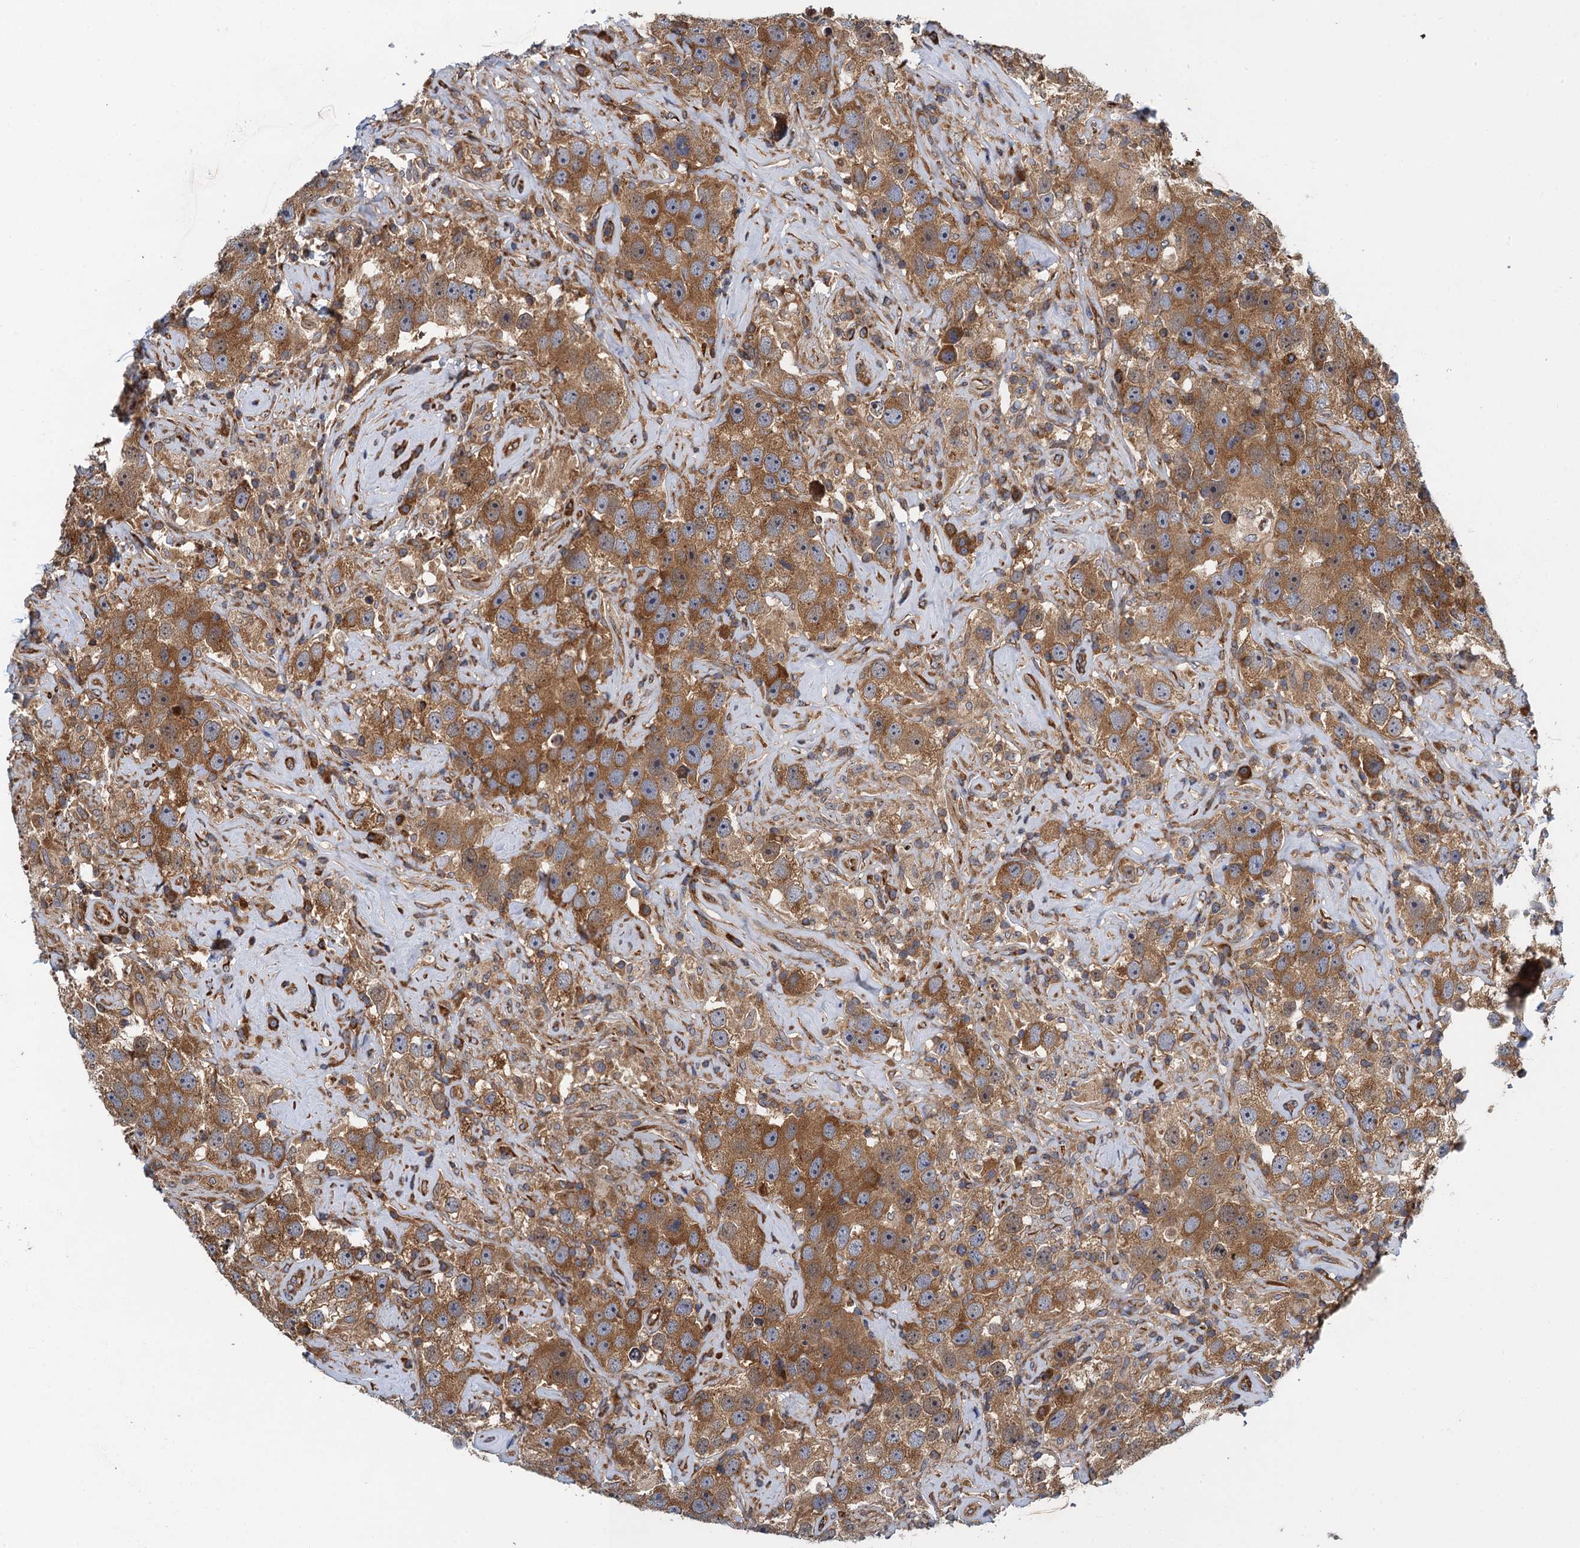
{"staining": {"intensity": "moderate", "quantity": ">75%", "location": "cytoplasmic/membranous"}, "tissue": "testis cancer", "cell_type": "Tumor cells", "image_type": "cancer", "snomed": [{"axis": "morphology", "description": "Seminoma, NOS"}, {"axis": "topography", "description": "Testis"}], "caption": "There is medium levels of moderate cytoplasmic/membranous staining in tumor cells of testis seminoma, as demonstrated by immunohistochemical staining (brown color).", "gene": "MDM1", "patient": {"sex": "male", "age": 49}}